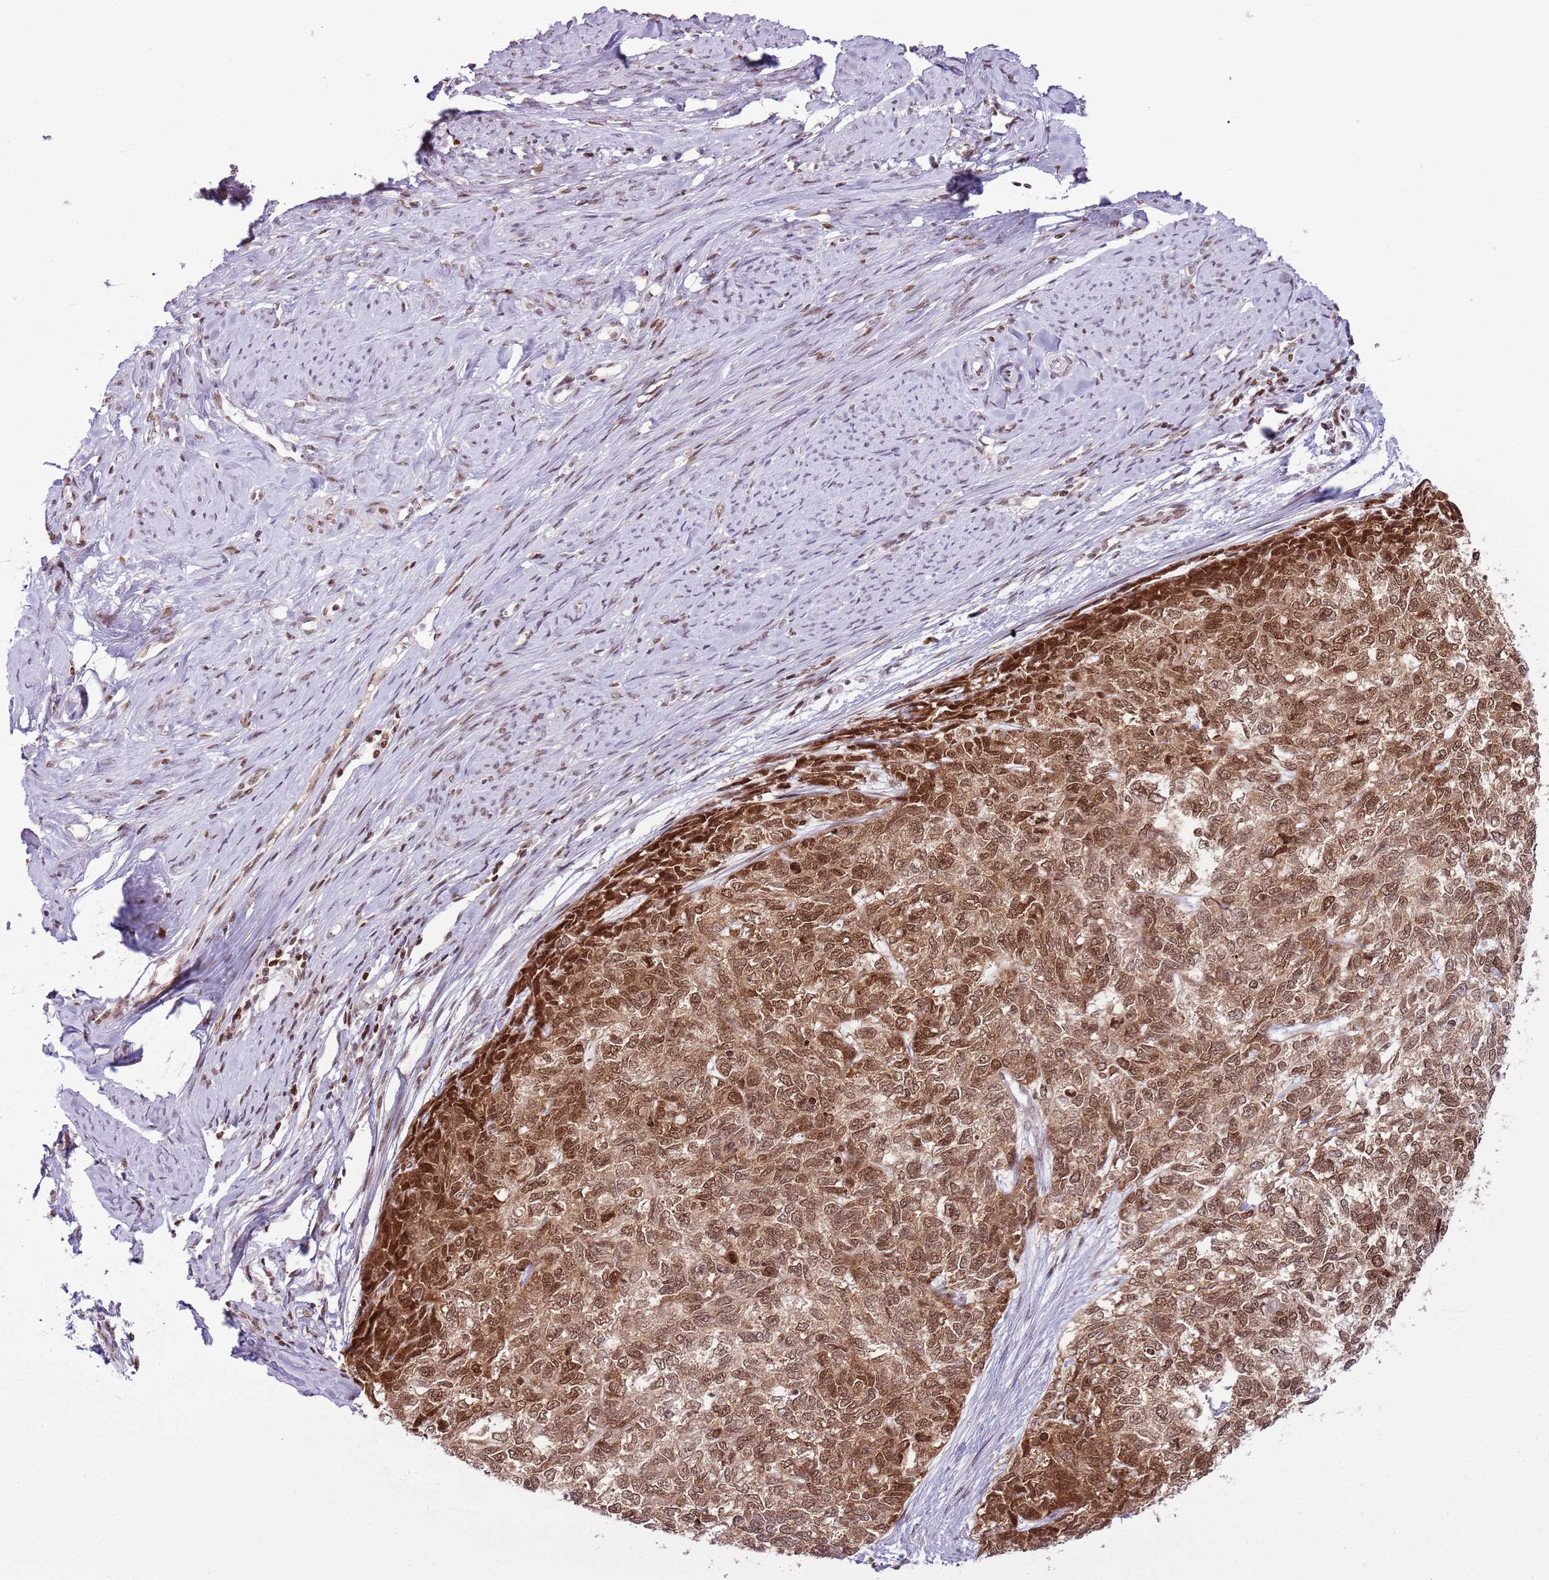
{"staining": {"intensity": "moderate", "quantity": ">75%", "location": "nuclear"}, "tissue": "cervical cancer", "cell_type": "Tumor cells", "image_type": "cancer", "snomed": [{"axis": "morphology", "description": "Squamous cell carcinoma, NOS"}, {"axis": "topography", "description": "Cervix"}], "caption": "Immunohistochemical staining of human cervical squamous cell carcinoma reveals moderate nuclear protein staining in approximately >75% of tumor cells.", "gene": "SELENOH", "patient": {"sex": "female", "age": 63}}